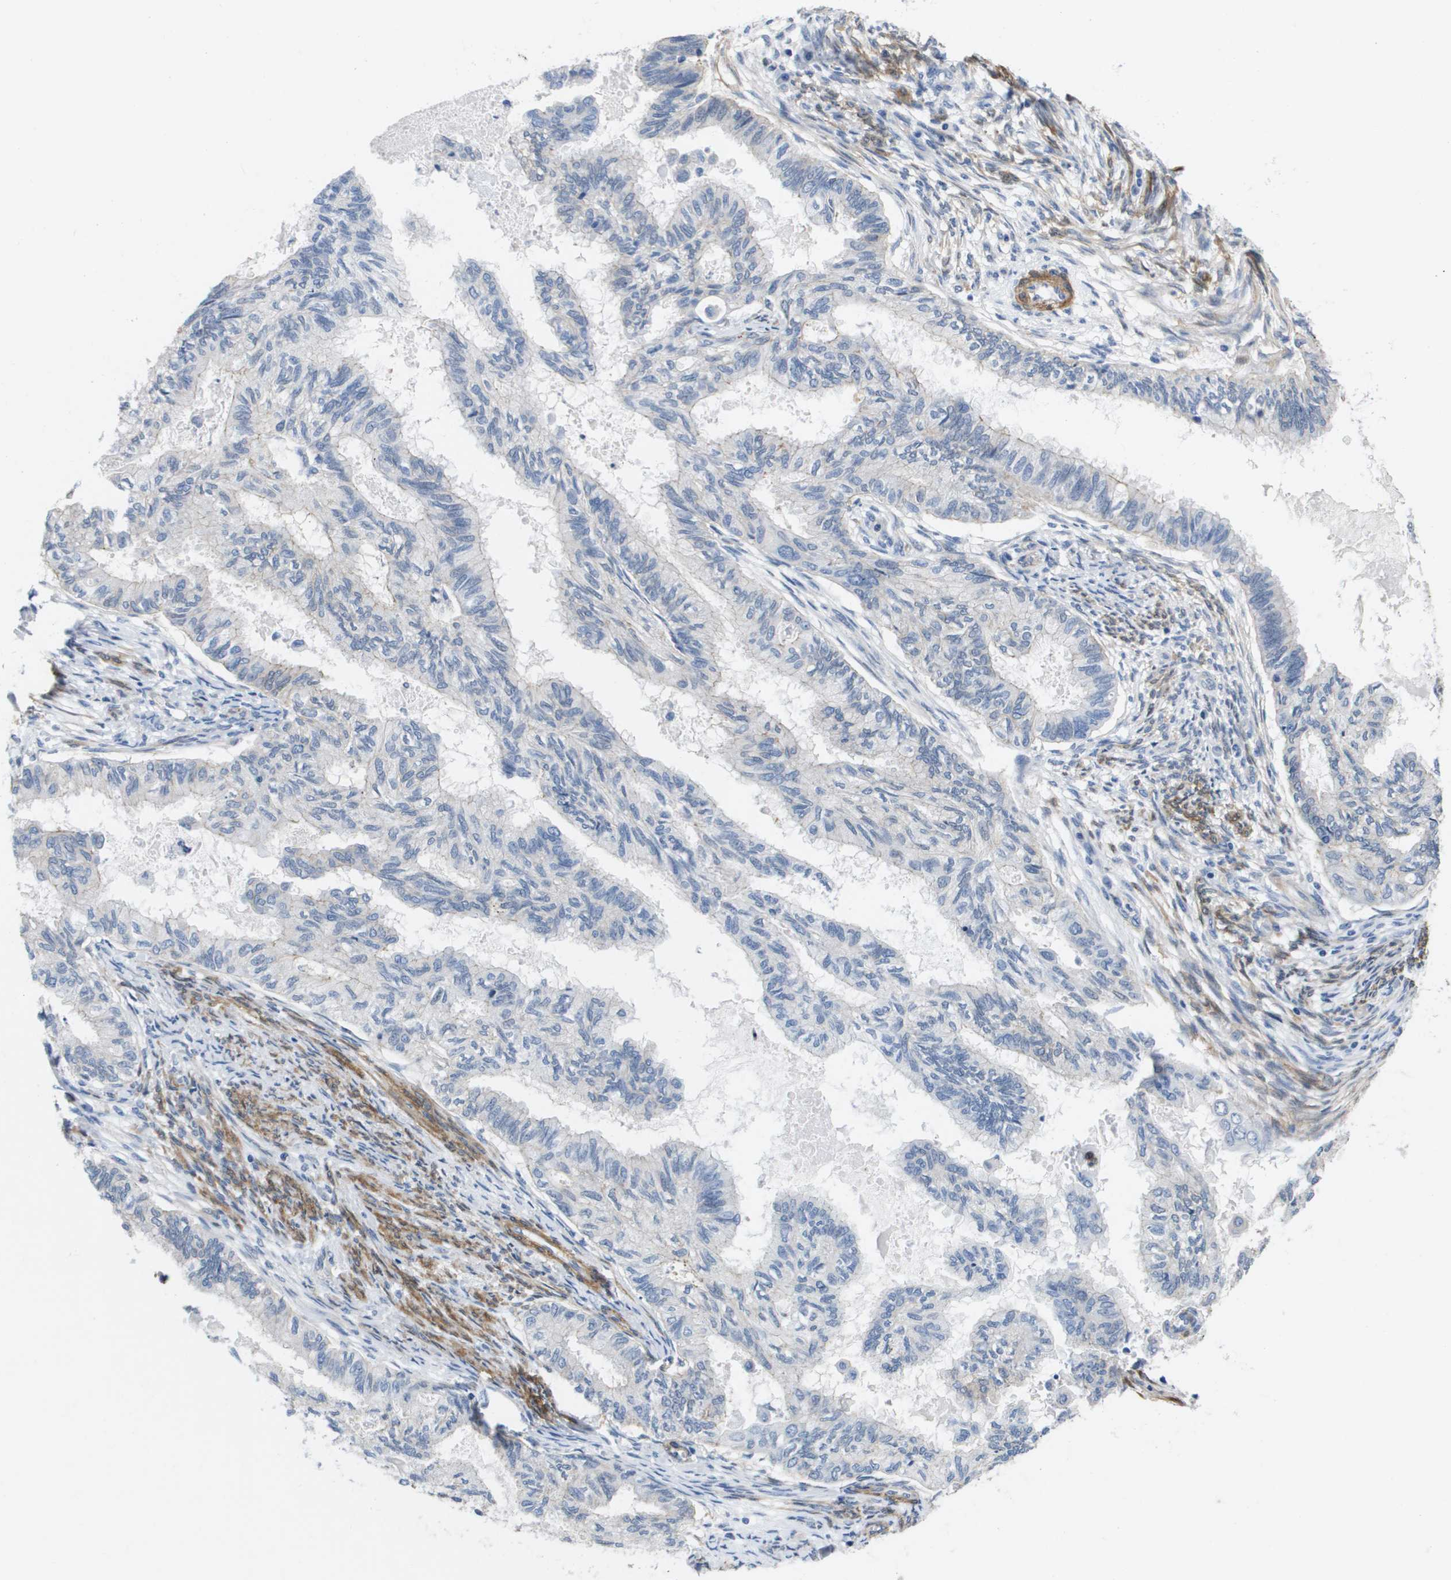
{"staining": {"intensity": "negative", "quantity": "none", "location": "none"}, "tissue": "cervical cancer", "cell_type": "Tumor cells", "image_type": "cancer", "snomed": [{"axis": "morphology", "description": "Normal tissue, NOS"}, {"axis": "morphology", "description": "Adenocarcinoma, NOS"}, {"axis": "topography", "description": "Cervix"}, {"axis": "topography", "description": "Endometrium"}], "caption": "High magnification brightfield microscopy of adenocarcinoma (cervical) stained with DAB (brown) and counterstained with hematoxylin (blue): tumor cells show no significant expression.", "gene": "LPP", "patient": {"sex": "female", "age": 86}}